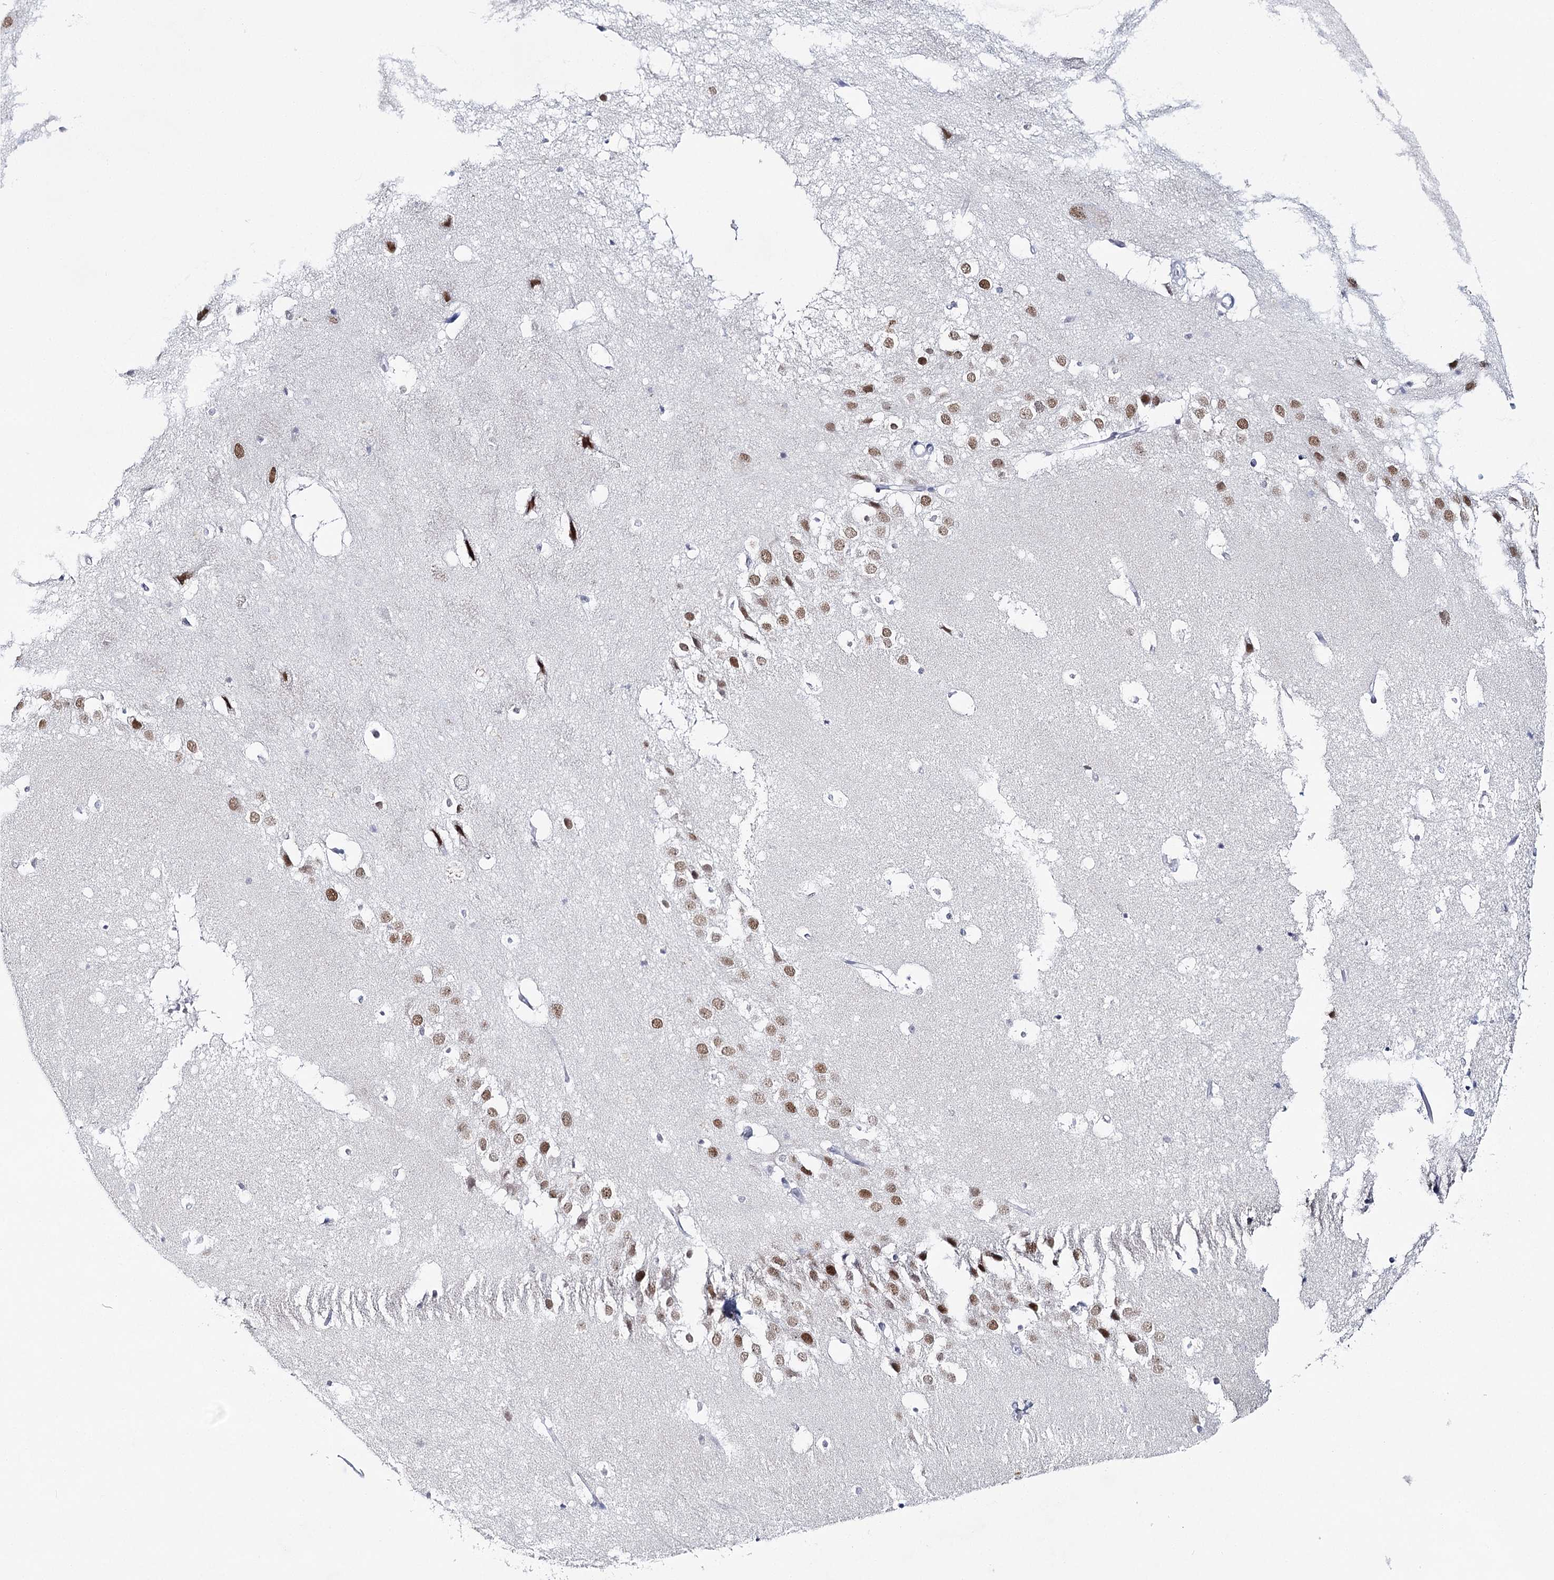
{"staining": {"intensity": "negative", "quantity": "none", "location": "none"}, "tissue": "hippocampus", "cell_type": "Glial cells", "image_type": "normal", "snomed": [{"axis": "morphology", "description": "Normal tissue, NOS"}, {"axis": "topography", "description": "Hippocampus"}], "caption": "IHC image of normal hippocampus: hippocampus stained with DAB demonstrates no significant protein staining in glial cells.", "gene": "ZC3H8", "patient": {"sex": "female", "age": 52}}